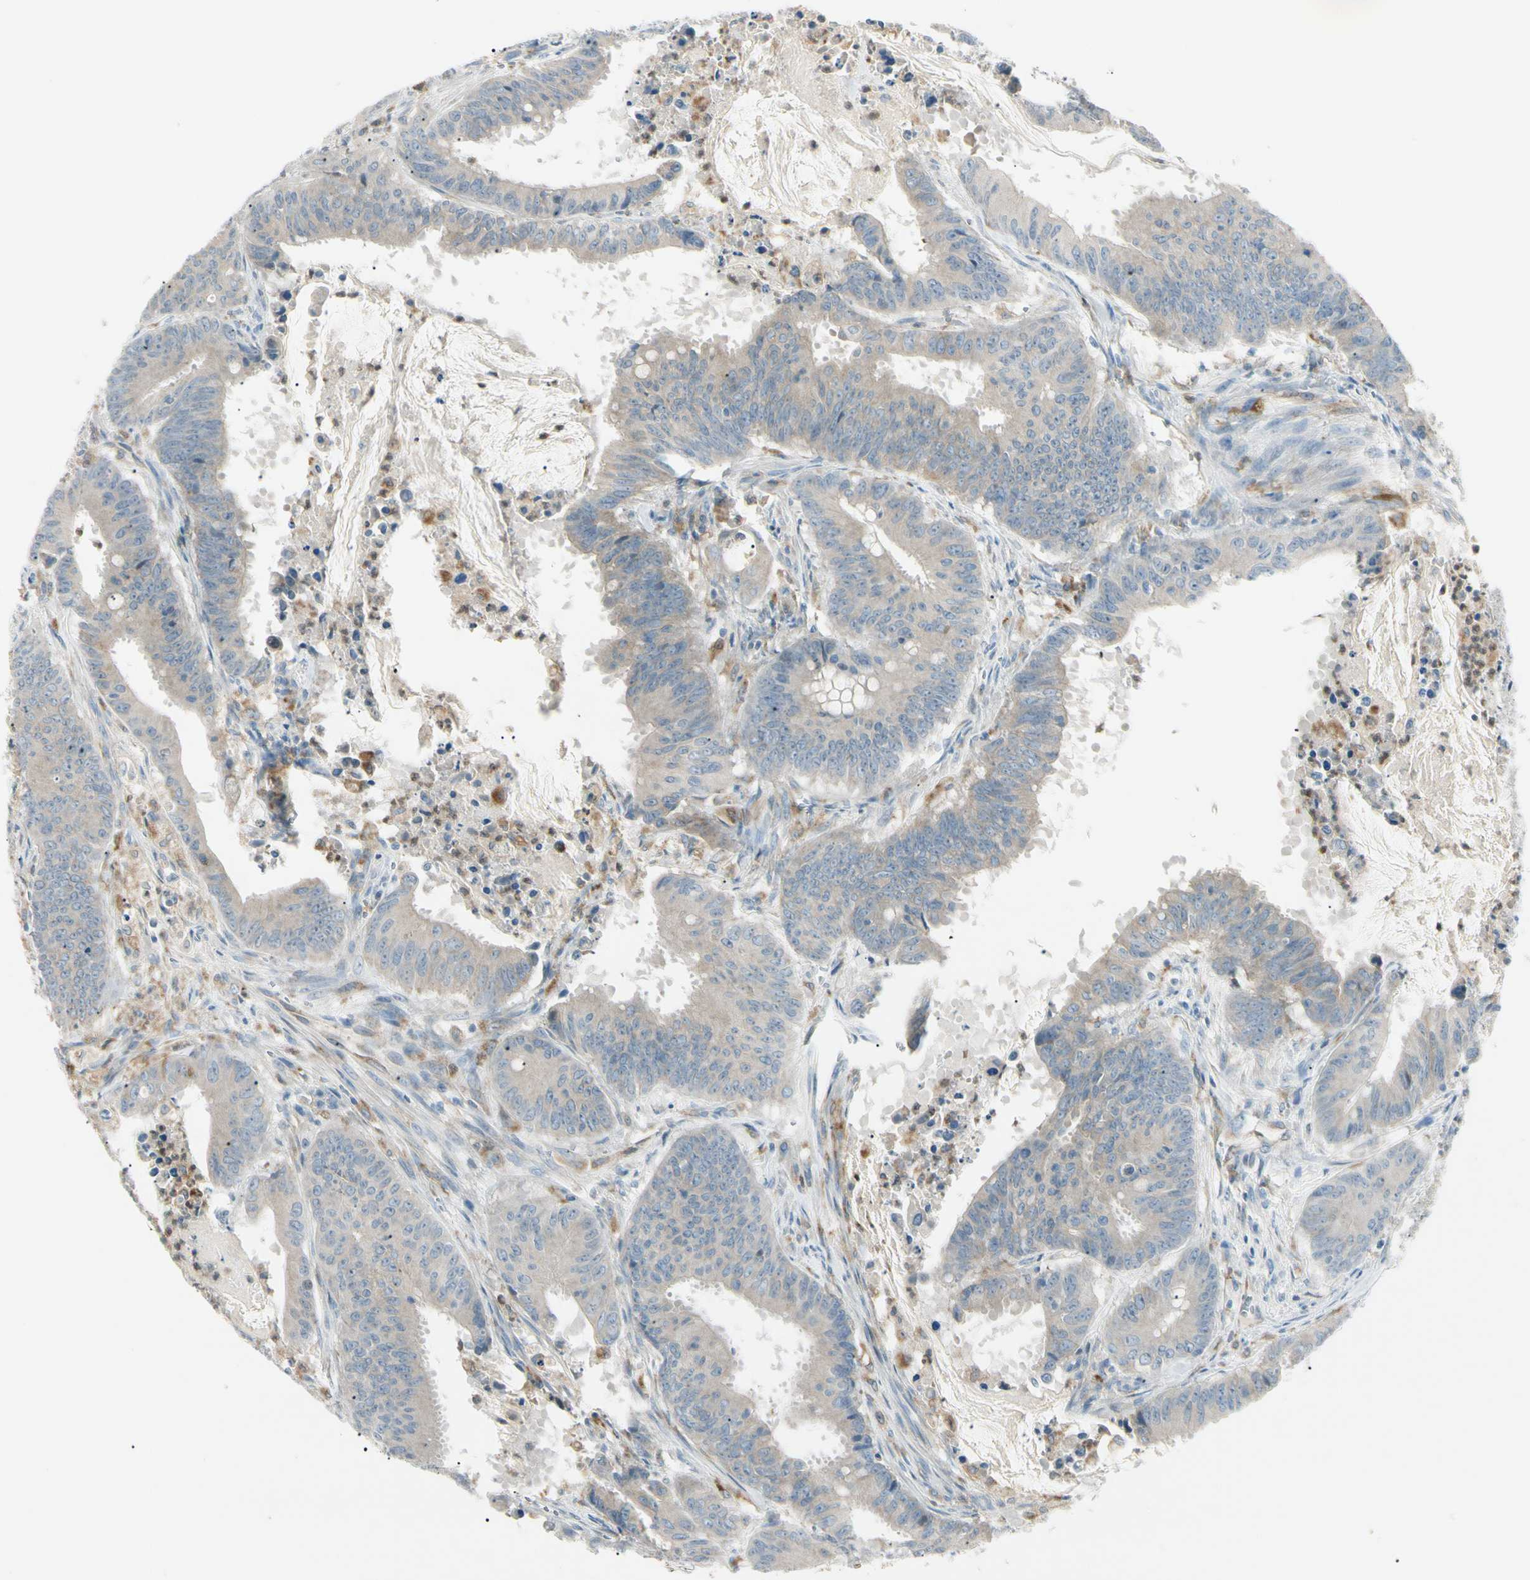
{"staining": {"intensity": "weak", "quantity": ">75%", "location": "cytoplasmic/membranous"}, "tissue": "colorectal cancer", "cell_type": "Tumor cells", "image_type": "cancer", "snomed": [{"axis": "morphology", "description": "Adenocarcinoma, NOS"}, {"axis": "topography", "description": "Colon"}], "caption": "Protein positivity by IHC shows weak cytoplasmic/membranous staining in about >75% of tumor cells in colorectal cancer. Nuclei are stained in blue.", "gene": "LPCAT2", "patient": {"sex": "male", "age": 45}}